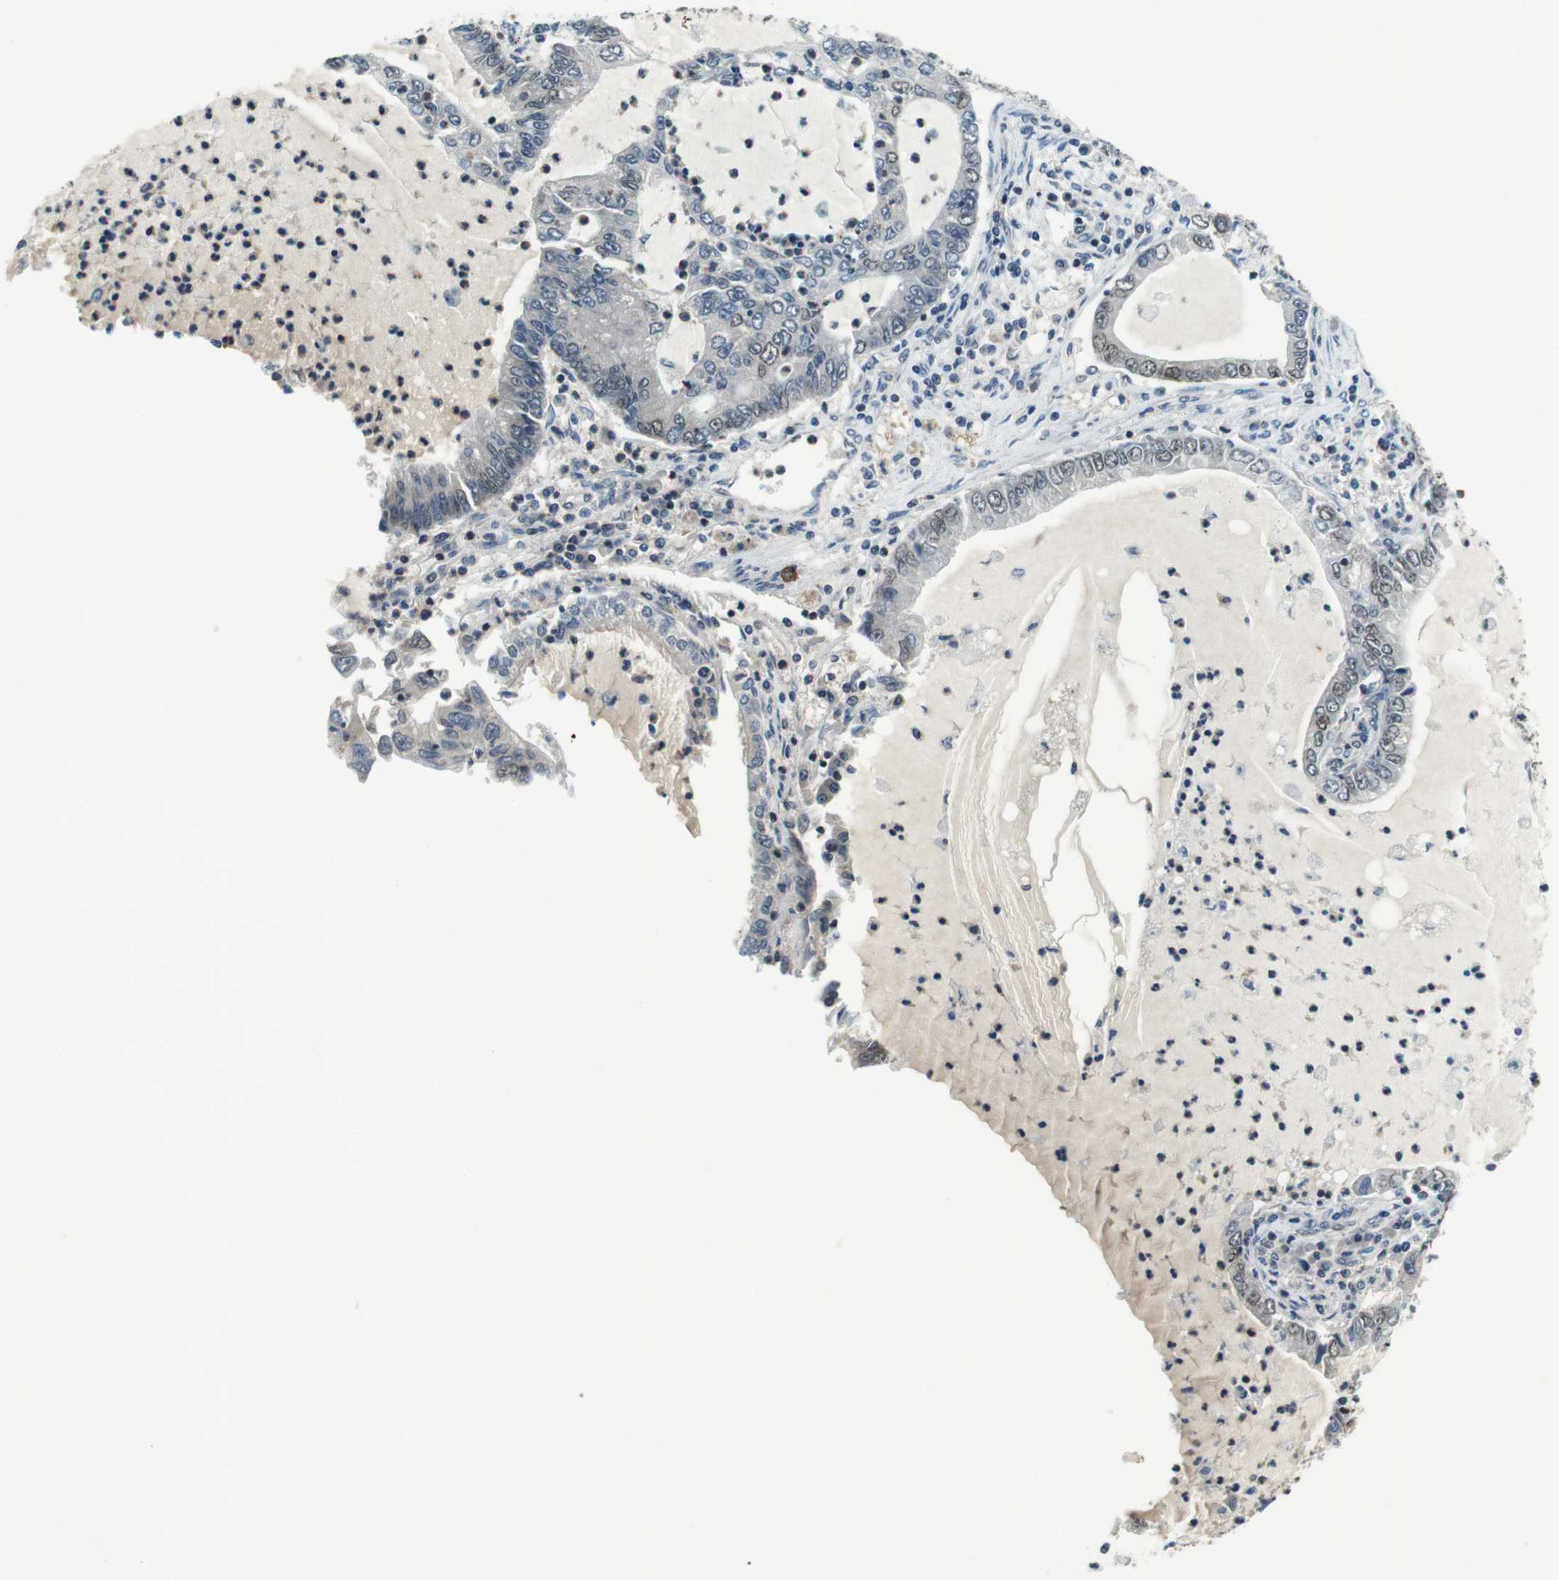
{"staining": {"intensity": "weak", "quantity": "<25%", "location": "nuclear"}, "tissue": "lung cancer", "cell_type": "Tumor cells", "image_type": "cancer", "snomed": [{"axis": "morphology", "description": "Adenocarcinoma, NOS"}, {"axis": "topography", "description": "Lung"}], "caption": "Human lung cancer (adenocarcinoma) stained for a protein using immunohistochemistry (IHC) displays no expression in tumor cells.", "gene": "NEK4", "patient": {"sex": "female", "age": 51}}